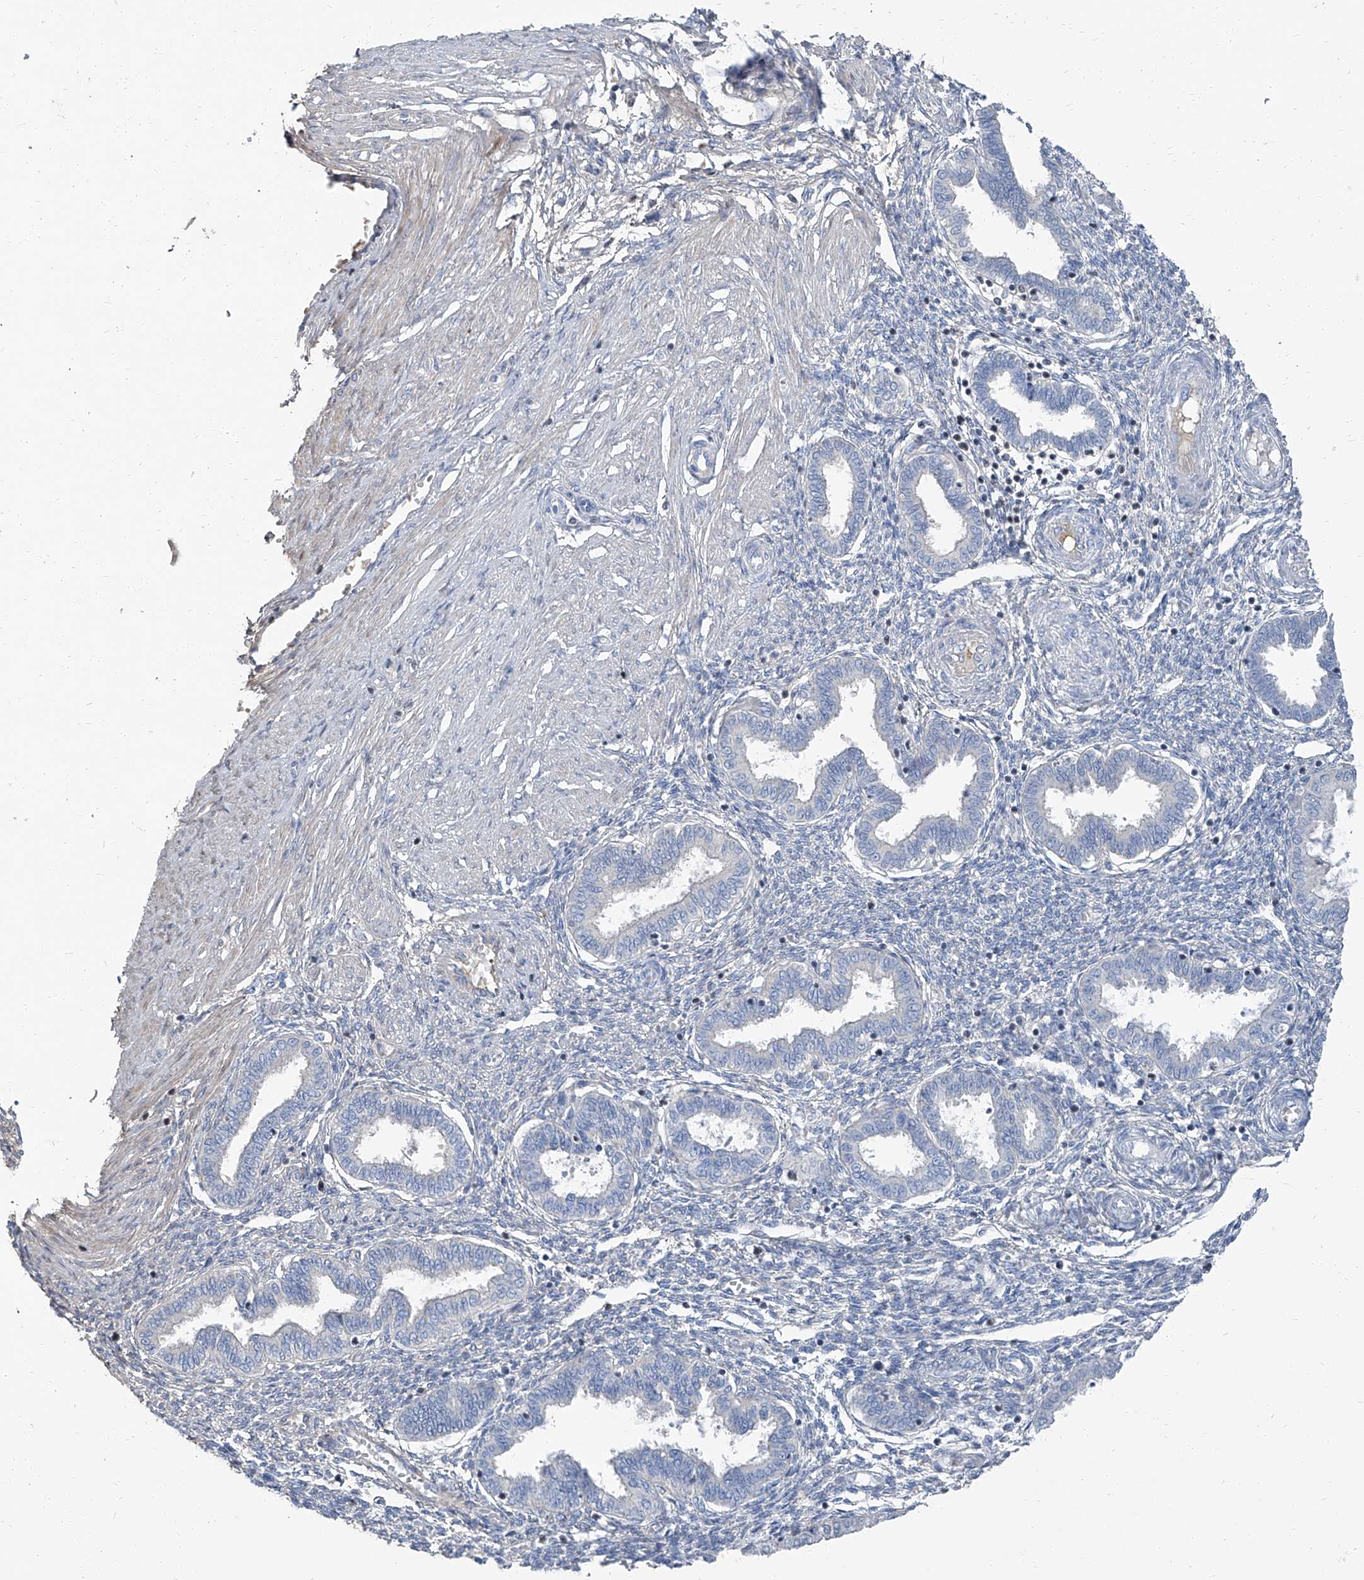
{"staining": {"intensity": "negative", "quantity": "none", "location": "none"}, "tissue": "endometrium", "cell_type": "Cells in endometrial stroma", "image_type": "normal", "snomed": [{"axis": "morphology", "description": "Normal tissue, NOS"}, {"axis": "topography", "description": "Endometrium"}], "caption": "The image exhibits no staining of cells in endometrial stroma in normal endometrium.", "gene": "HOXA3", "patient": {"sex": "female", "age": 33}}